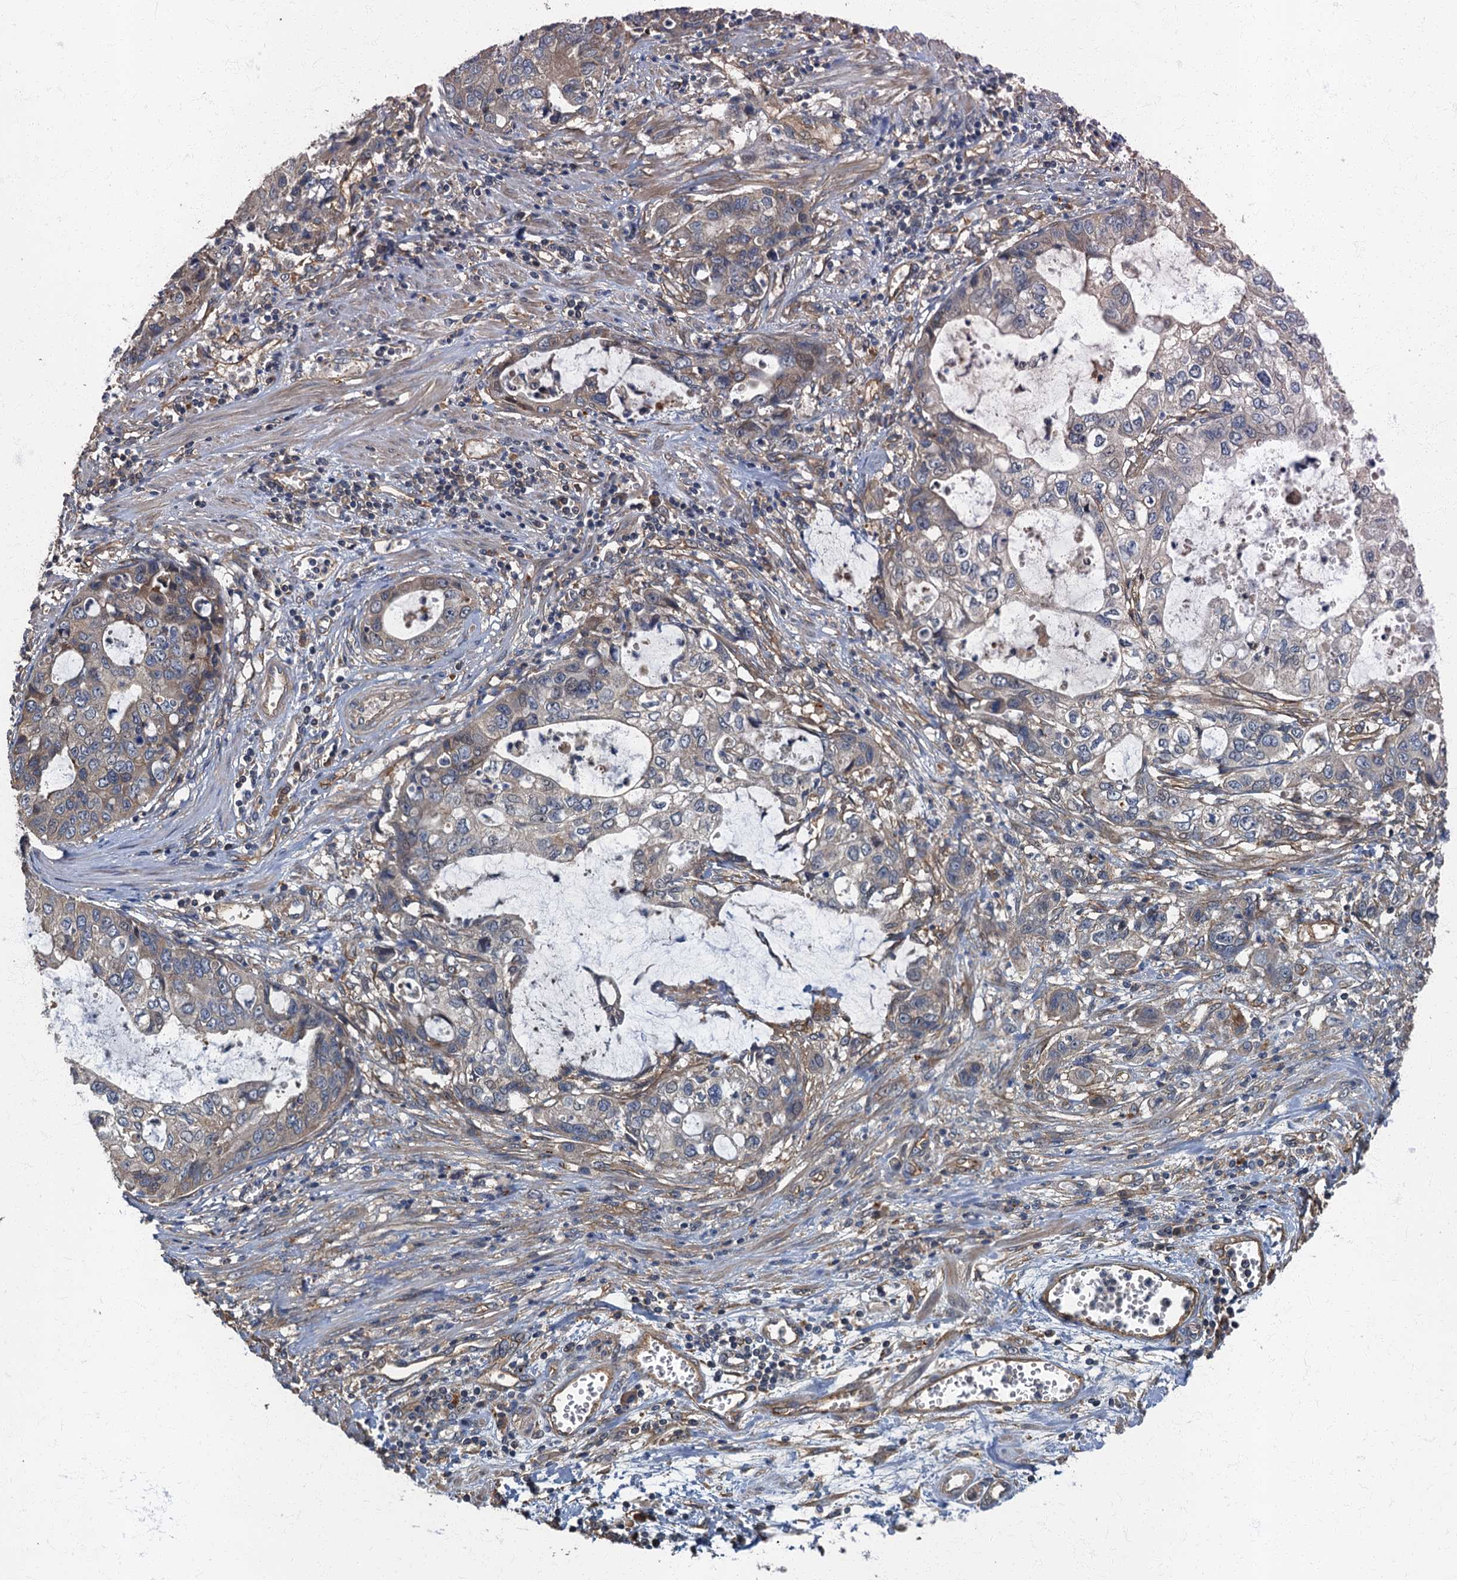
{"staining": {"intensity": "negative", "quantity": "none", "location": "none"}, "tissue": "stomach cancer", "cell_type": "Tumor cells", "image_type": "cancer", "snomed": [{"axis": "morphology", "description": "Adenocarcinoma, NOS"}, {"axis": "topography", "description": "Stomach, upper"}], "caption": "Human adenocarcinoma (stomach) stained for a protein using immunohistochemistry exhibits no staining in tumor cells.", "gene": "ARL11", "patient": {"sex": "female", "age": 52}}